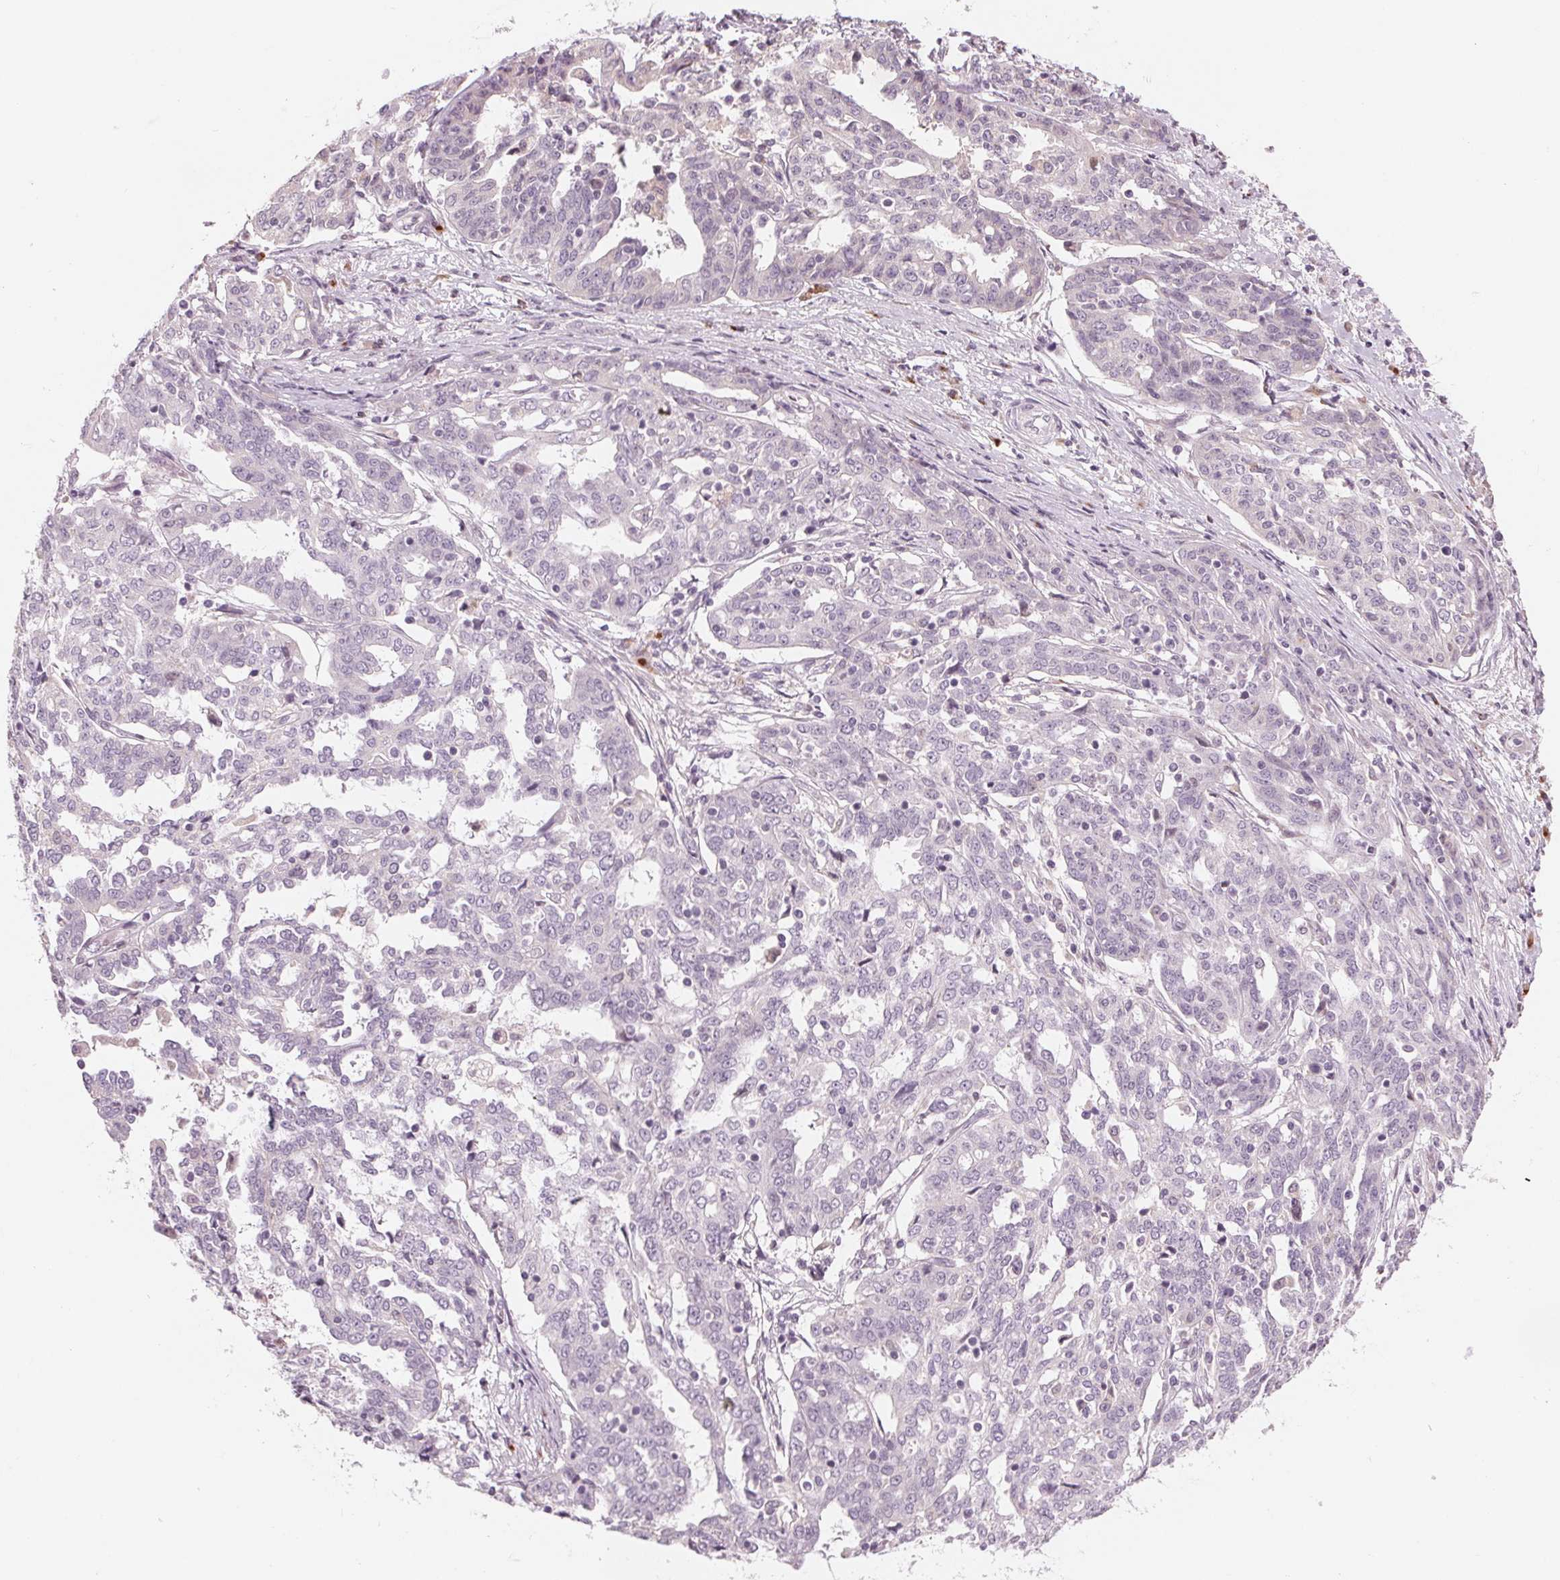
{"staining": {"intensity": "negative", "quantity": "none", "location": "none"}, "tissue": "ovarian cancer", "cell_type": "Tumor cells", "image_type": "cancer", "snomed": [{"axis": "morphology", "description": "Cystadenocarcinoma, serous, NOS"}, {"axis": "topography", "description": "Ovary"}], "caption": "Immunohistochemistry histopathology image of human ovarian serous cystadenocarcinoma stained for a protein (brown), which reveals no positivity in tumor cells.", "gene": "IL9R", "patient": {"sex": "female", "age": 67}}